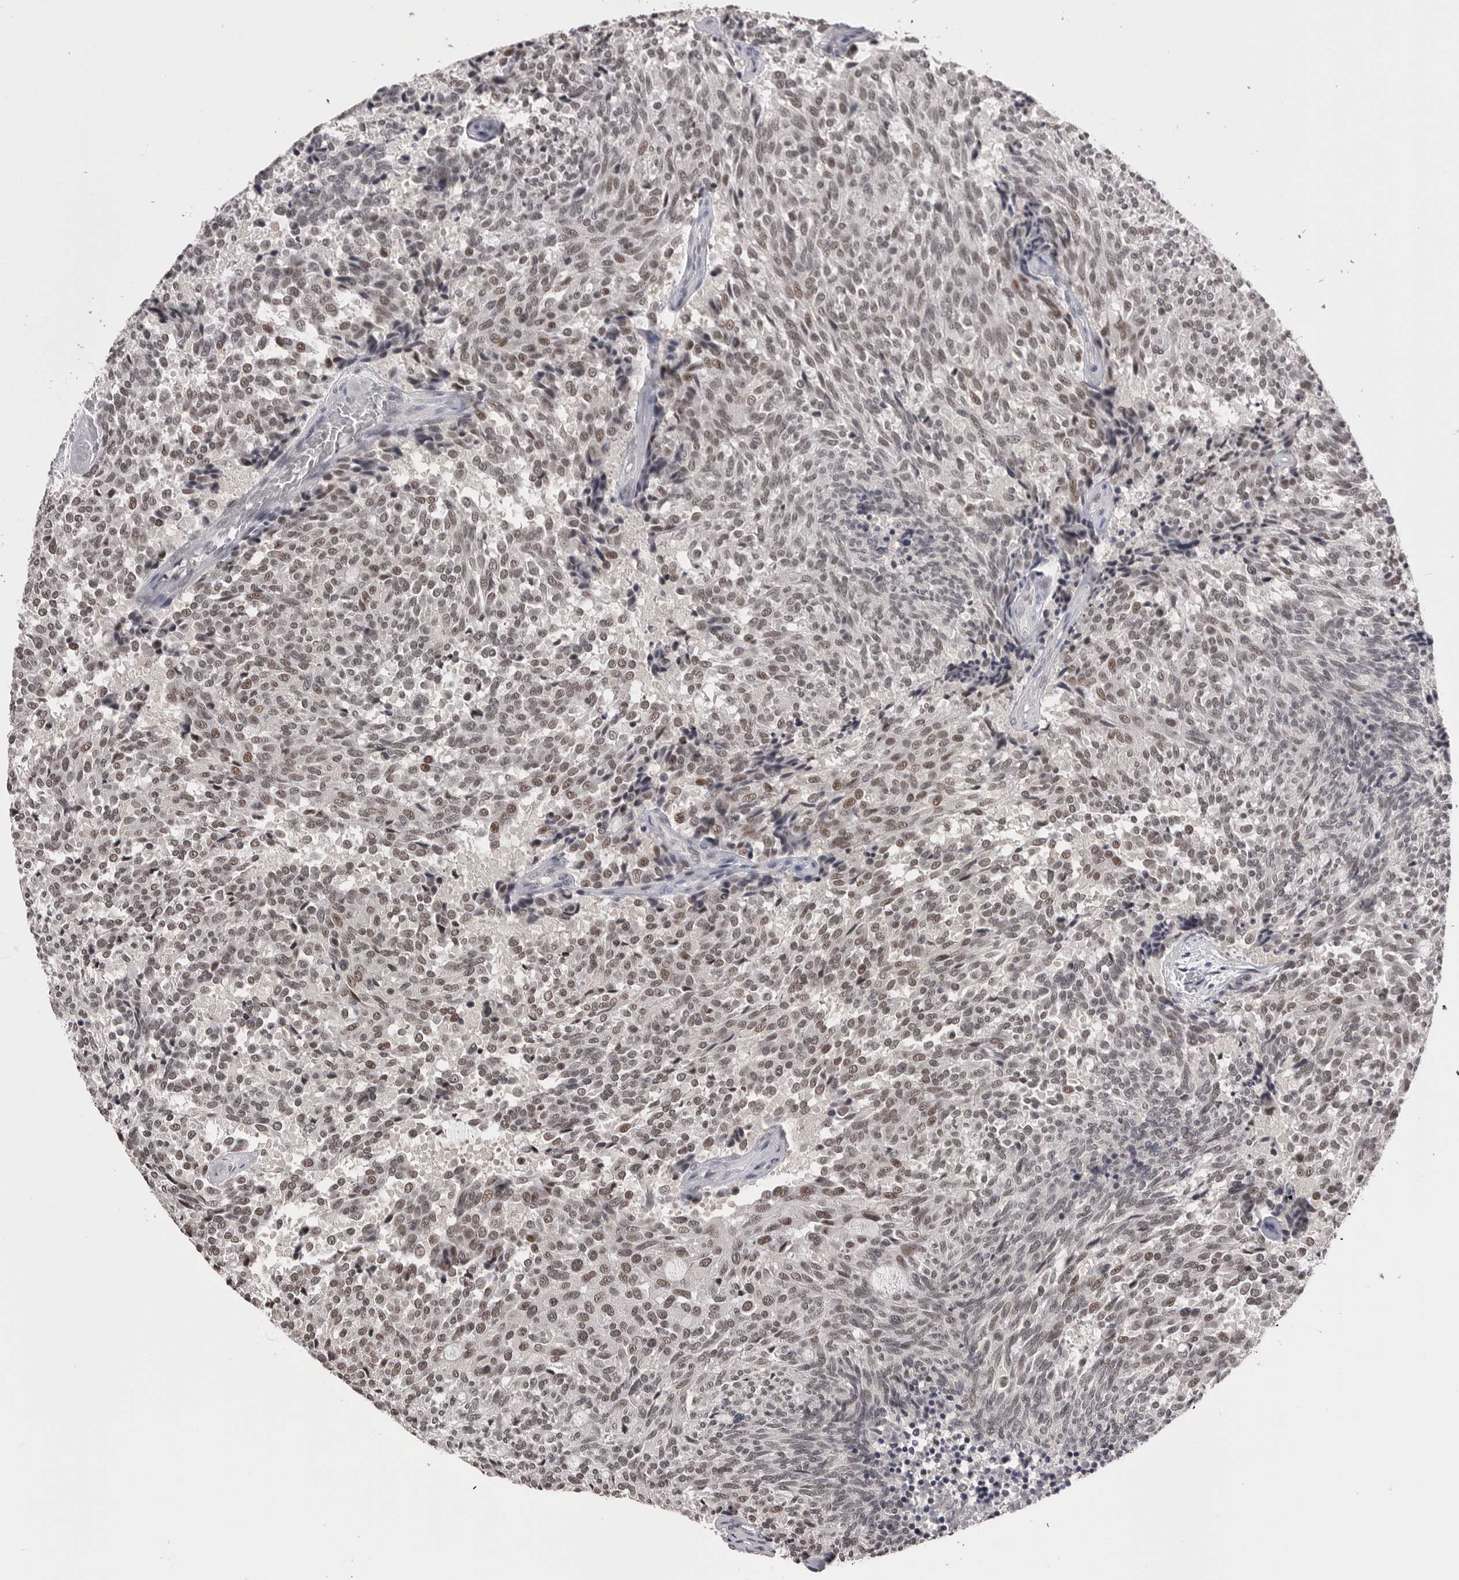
{"staining": {"intensity": "weak", "quantity": ">75%", "location": "nuclear"}, "tissue": "carcinoid", "cell_type": "Tumor cells", "image_type": "cancer", "snomed": [{"axis": "morphology", "description": "Carcinoid, malignant, NOS"}, {"axis": "topography", "description": "Pancreas"}], "caption": "Immunohistochemical staining of human carcinoid demonstrates weak nuclear protein positivity in about >75% of tumor cells. Ihc stains the protein in brown and the nuclei are stained blue.", "gene": "DLG2", "patient": {"sex": "female", "age": 54}}